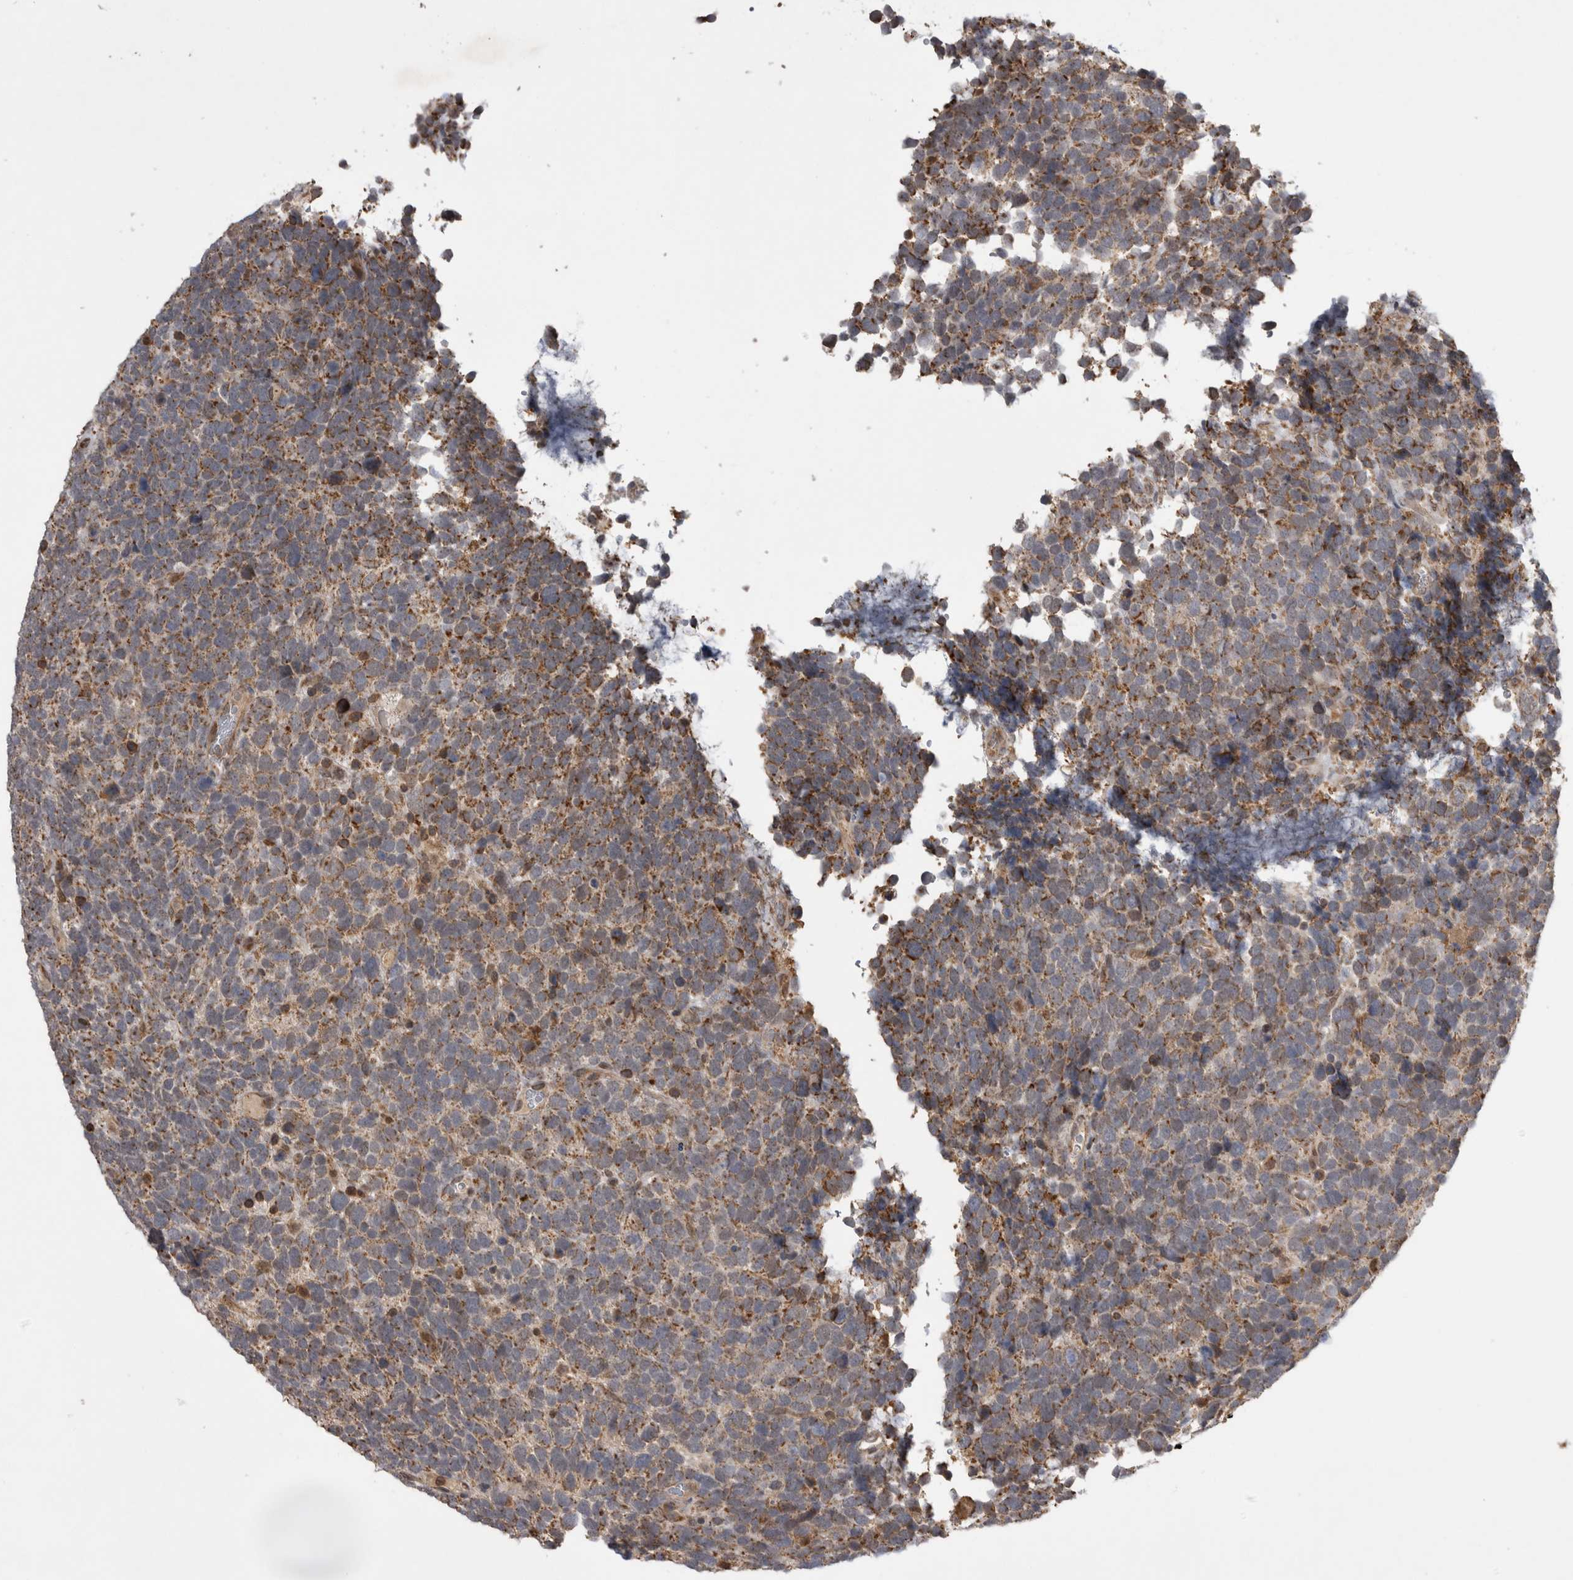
{"staining": {"intensity": "weak", "quantity": ">75%", "location": "cytoplasmic/membranous"}, "tissue": "urothelial cancer", "cell_type": "Tumor cells", "image_type": "cancer", "snomed": [{"axis": "morphology", "description": "Urothelial carcinoma, High grade"}, {"axis": "topography", "description": "Urinary bladder"}], "caption": "The immunohistochemical stain labels weak cytoplasmic/membranous staining in tumor cells of urothelial cancer tissue.", "gene": "KCNIP1", "patient": {"sex": "female", "age": 82}}